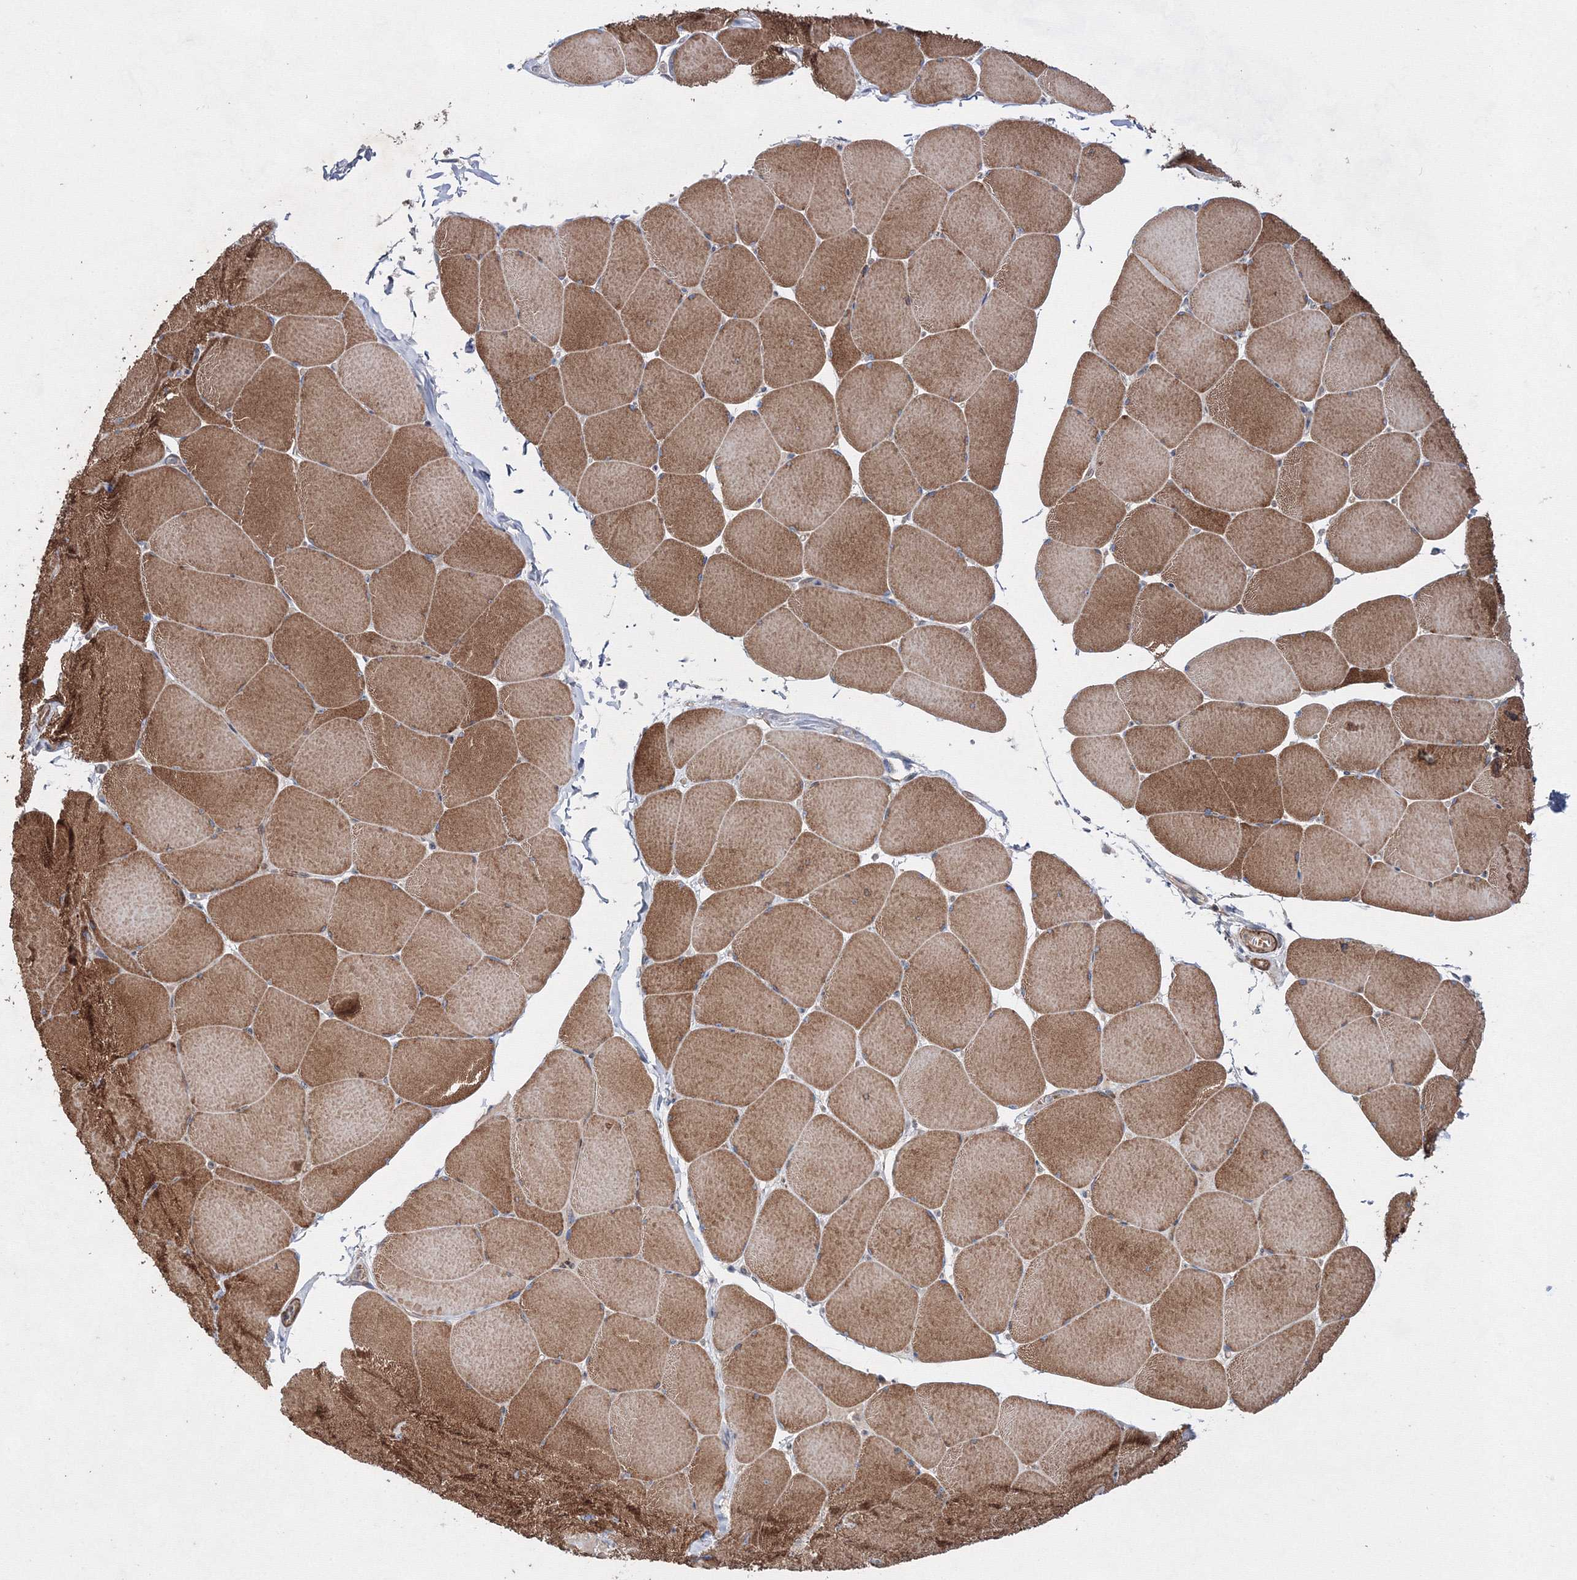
{"staining": {"intensity": "strong", "quantity": "25%-75%", "location": "cytoplasmic/membranous"}, "tissue": "skeletal muscle", "cell_type": "Myocytes", "image_type": "normal", "snomed": [{"axis": "morphology", "description": "Normal tissue, NOS"}, {"axis": "topography", "description": "Skeletal muscle"}, {"axis": "topography", "description": "Head-Neck"}], "caption": "Normal skeletal muscle reveals strong cytoplasmic/membranous expression in about 25%-75% of myocytes The staining was performed using DAB (3,3'-diaminobenzidine) to visualize the protein expression in brown, while the nuclei were stained in blue with hematoxylin (Magnification: 20x)..", "gene": "GFM1", "patient": {"sex": "male", "age": 66}}